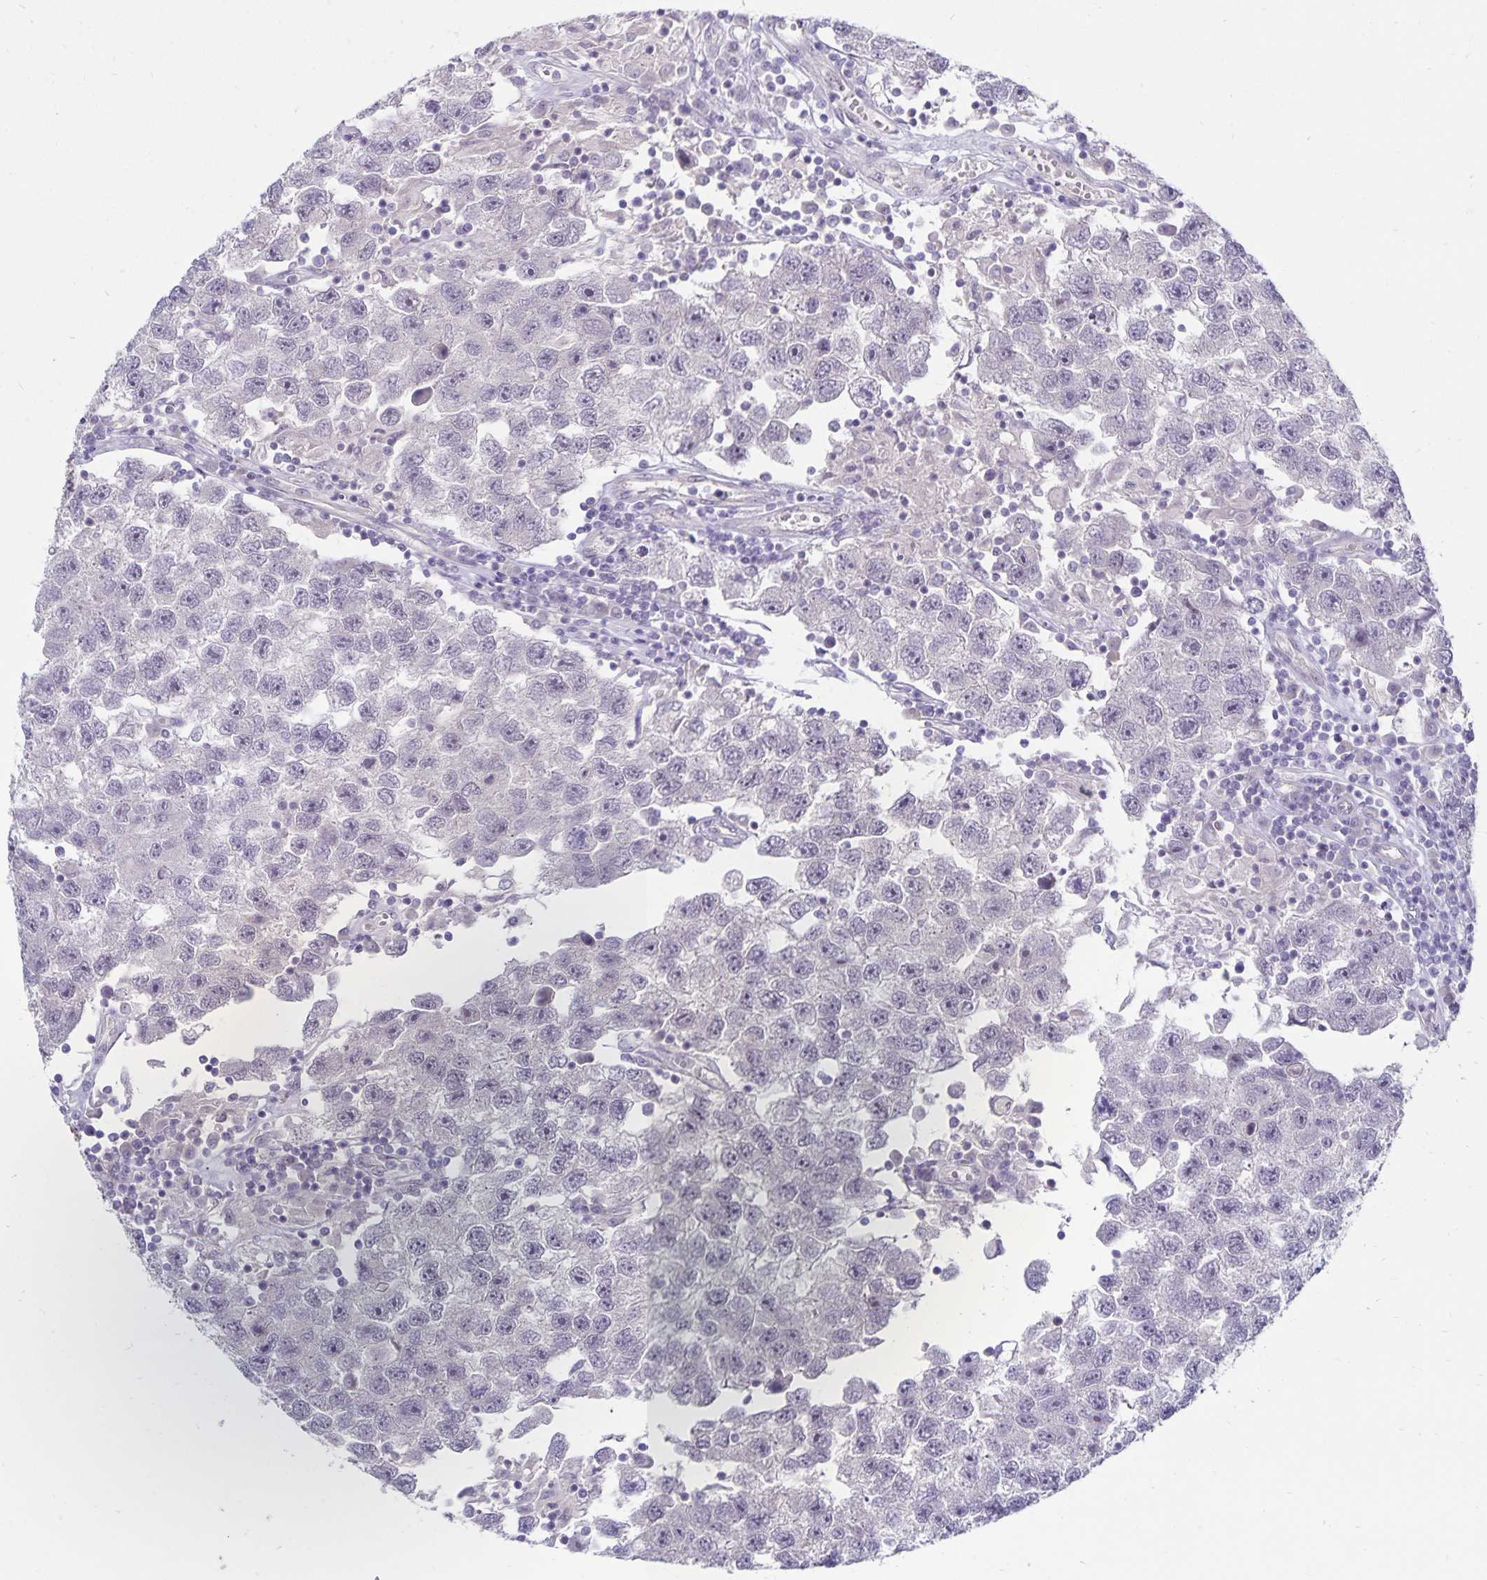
{"staining": {"intensity": "negative", "quantity": "none", "location": "none"}, "tissue": "testis cancer", "cell_type": "Tumor cells", "image_type": "cancer", "snomed": [{"axis": "morphology", "description": "Seminoma, NOS"}, {"axis": "topography", "description": "Testis"}], "caption": "Immunohistochemistry of seminoma (testis) exhibits no expression in tumor cells.", "gene": "CDKN2B", "patient": {"sex": "male", "age": 26}}